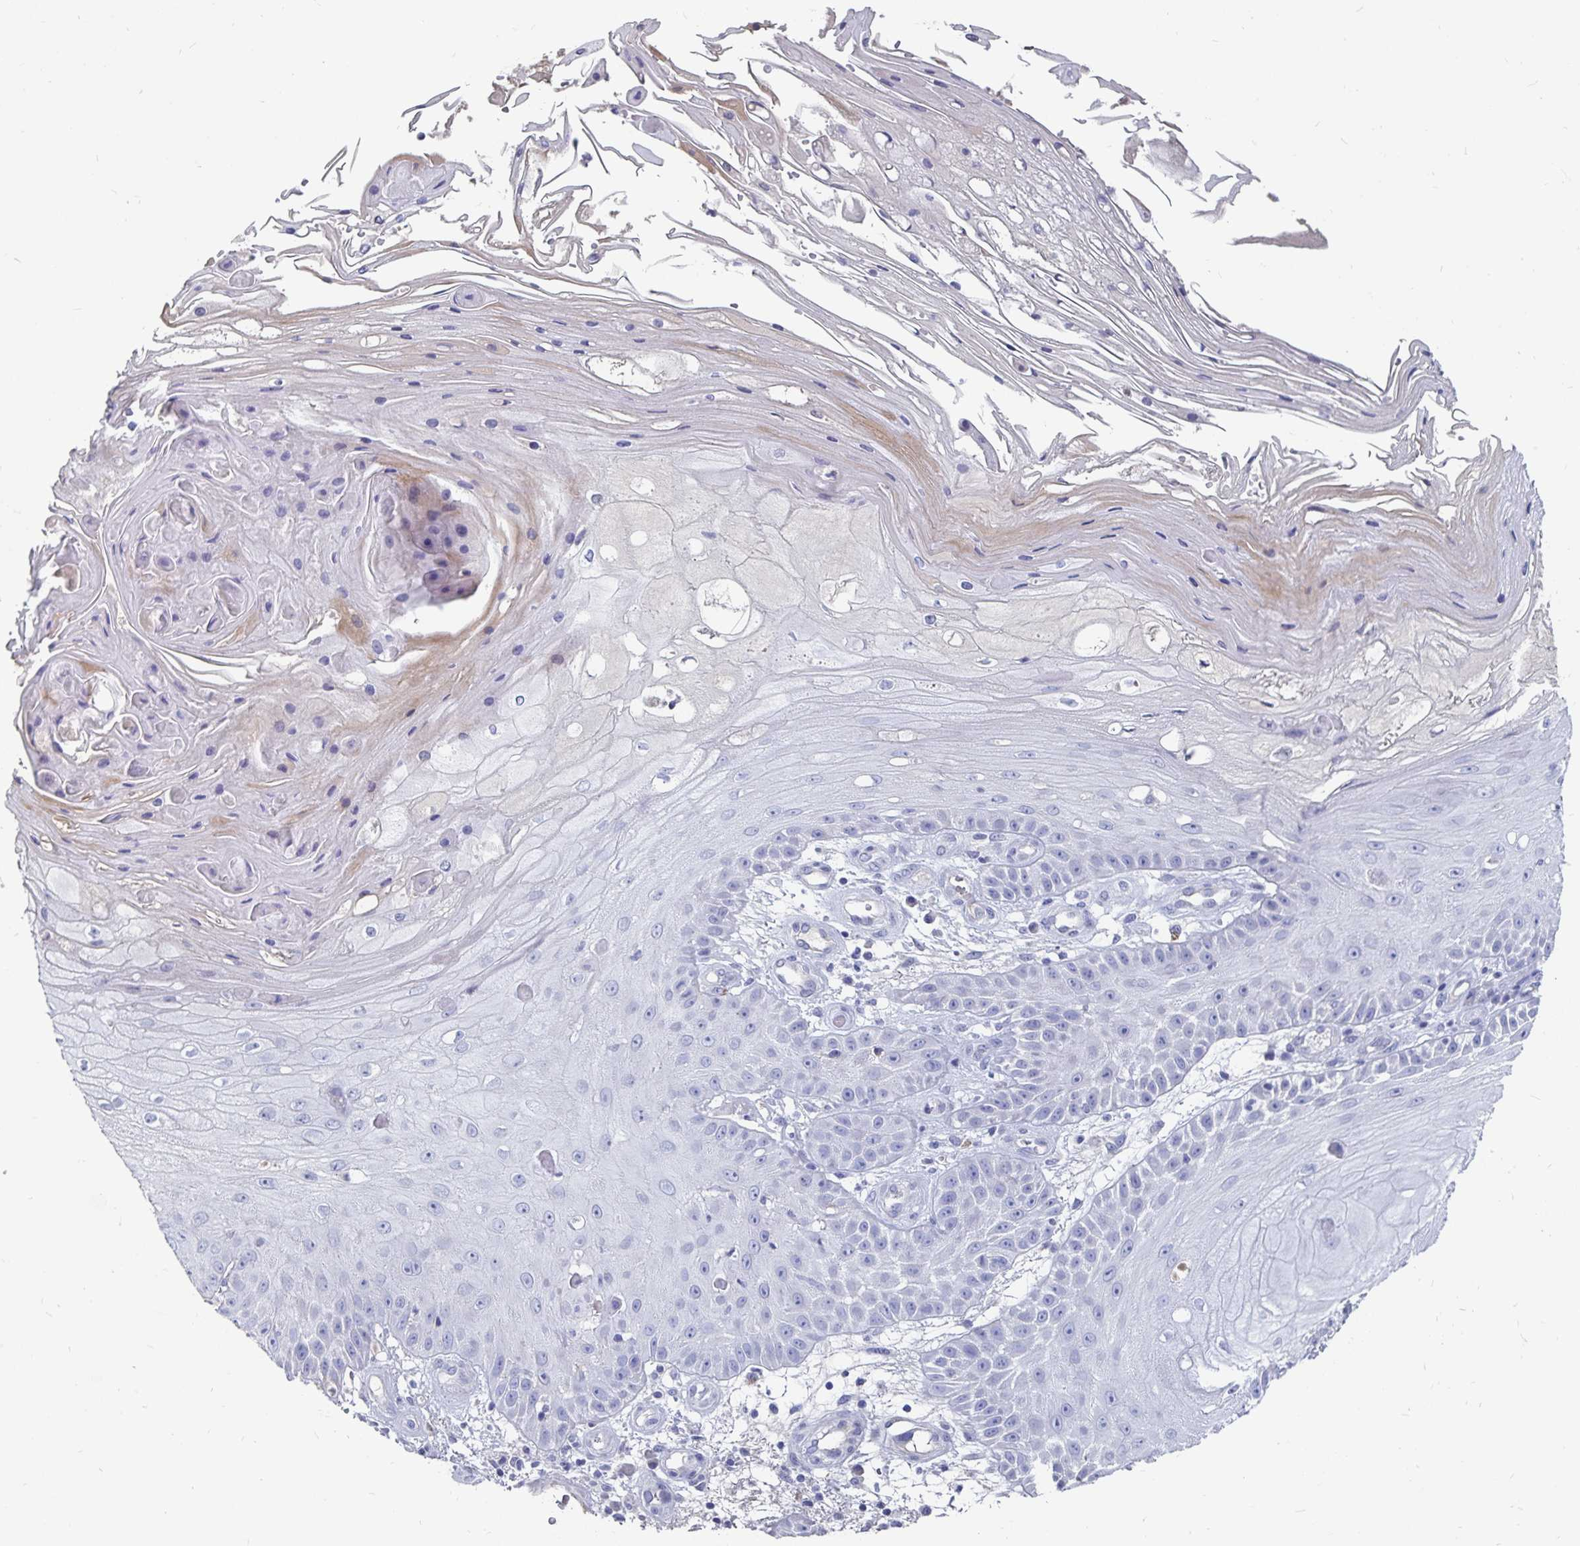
{"staining": {"intensity": "negative", "quantity": "none", "location": "none"}, "tissue": "skin cancer", "cell_type": "Tumor cells", "image_type": "cancer", "snomed": [{"axis": "morphology", "description": "Squamous cell carcinoma, NOS"}, {"axis": "topography", "description": "Skin"}], "caption": "A photomicrograph of human skin squamous cell carcinoma is negative for staining in tumor cells.", "gene": "CFAP69", "patient": {"sex": "male", "age": 70}}